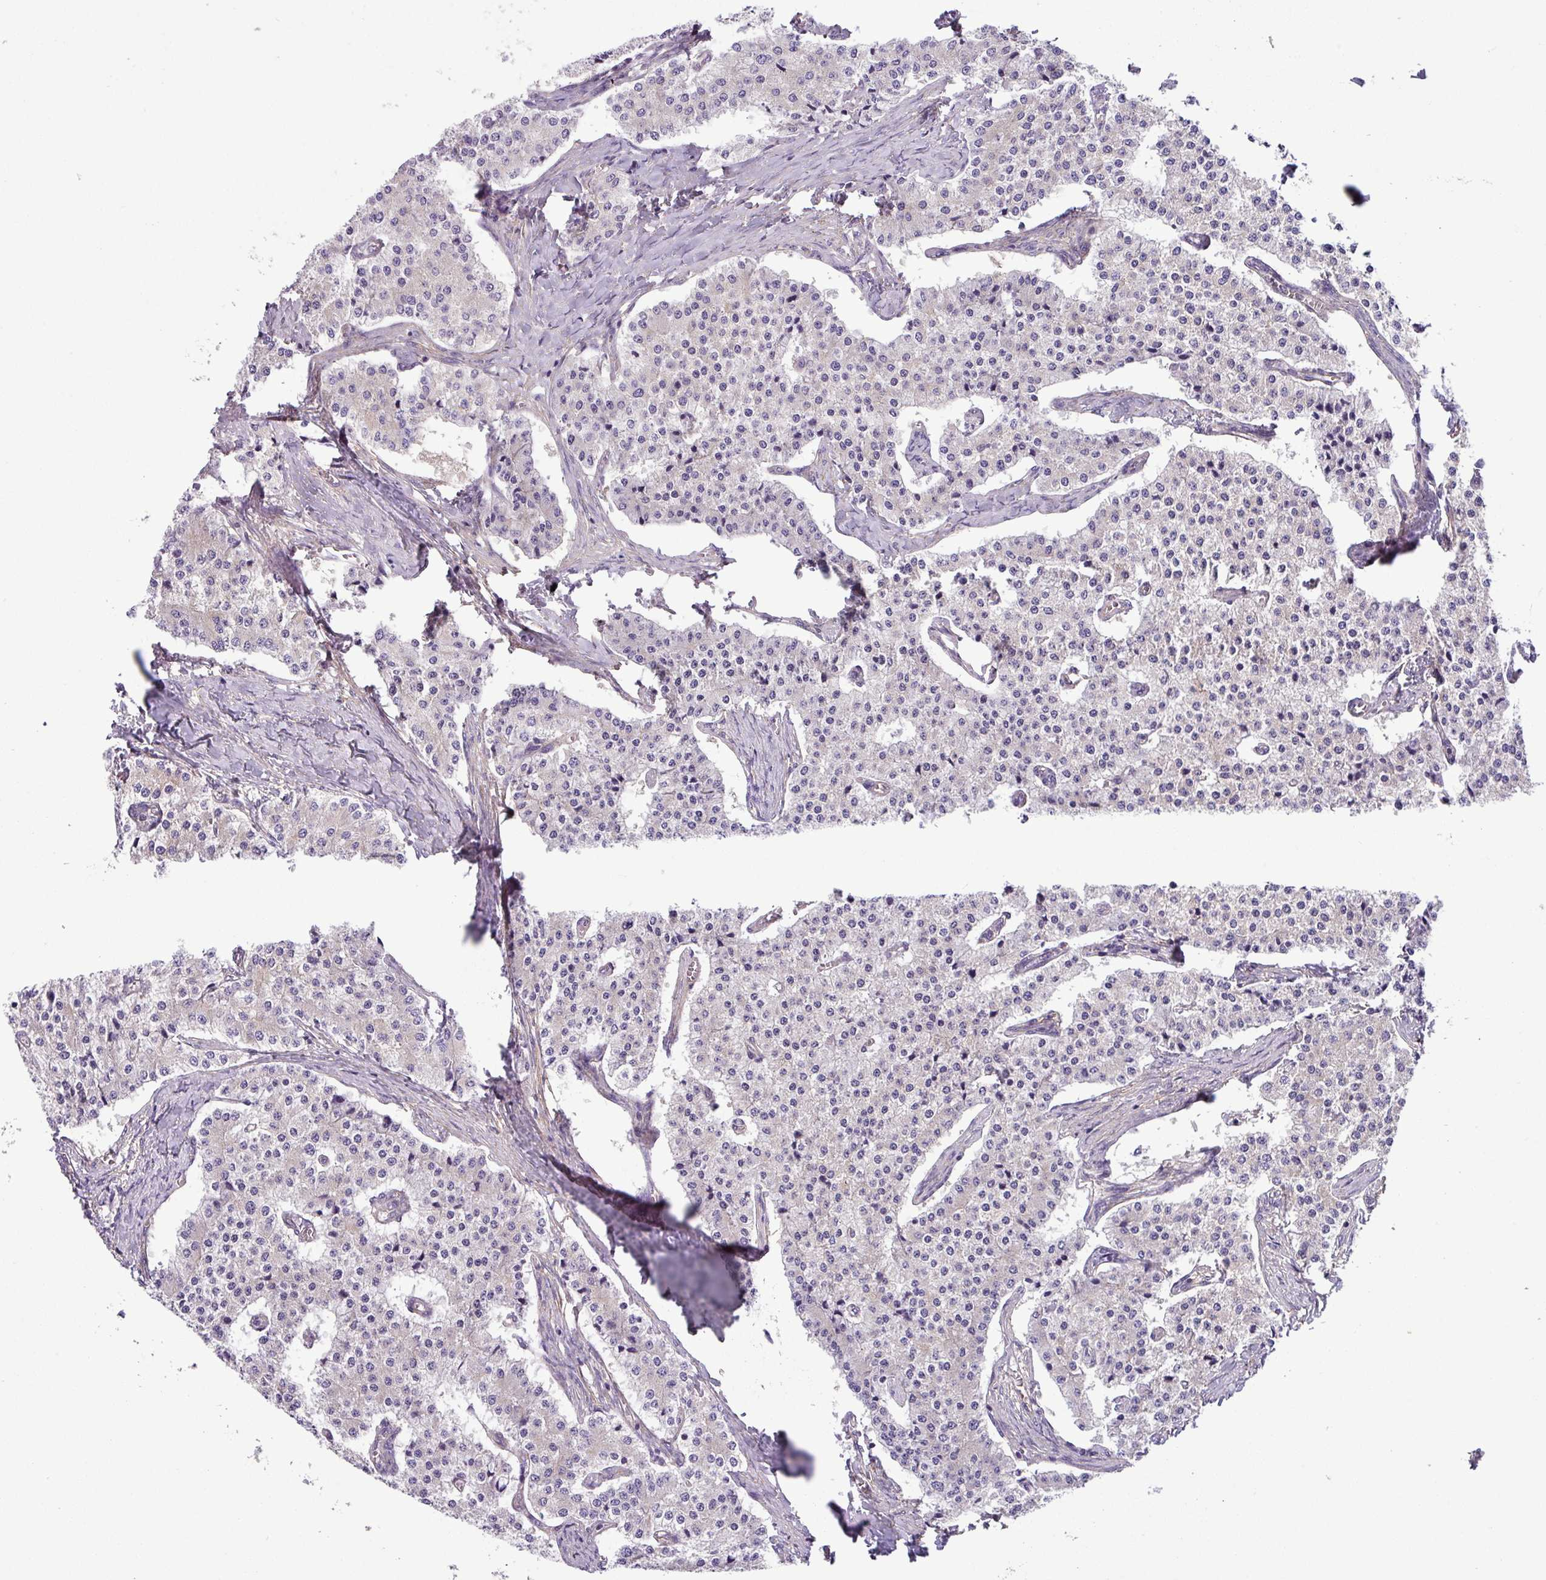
{"staining": {"intensity": "negative", "quantity": "none", "location": "none"}, "tissue": "carcinoid", "cell_type": "Tumor cells", "image_type": "cancer", "snomed": [{"axis": "morphology", "description": "Carcinoid, malignant, NOS"}, {"axis": "topography", "description": "Colon"}], "caption": "Immunohistochemistry (IHC) of human malignant carcinoid displays no staining in tumor cells.", "gene": "SLC23A2", "patient": {"sex": "female", "age": 52}}